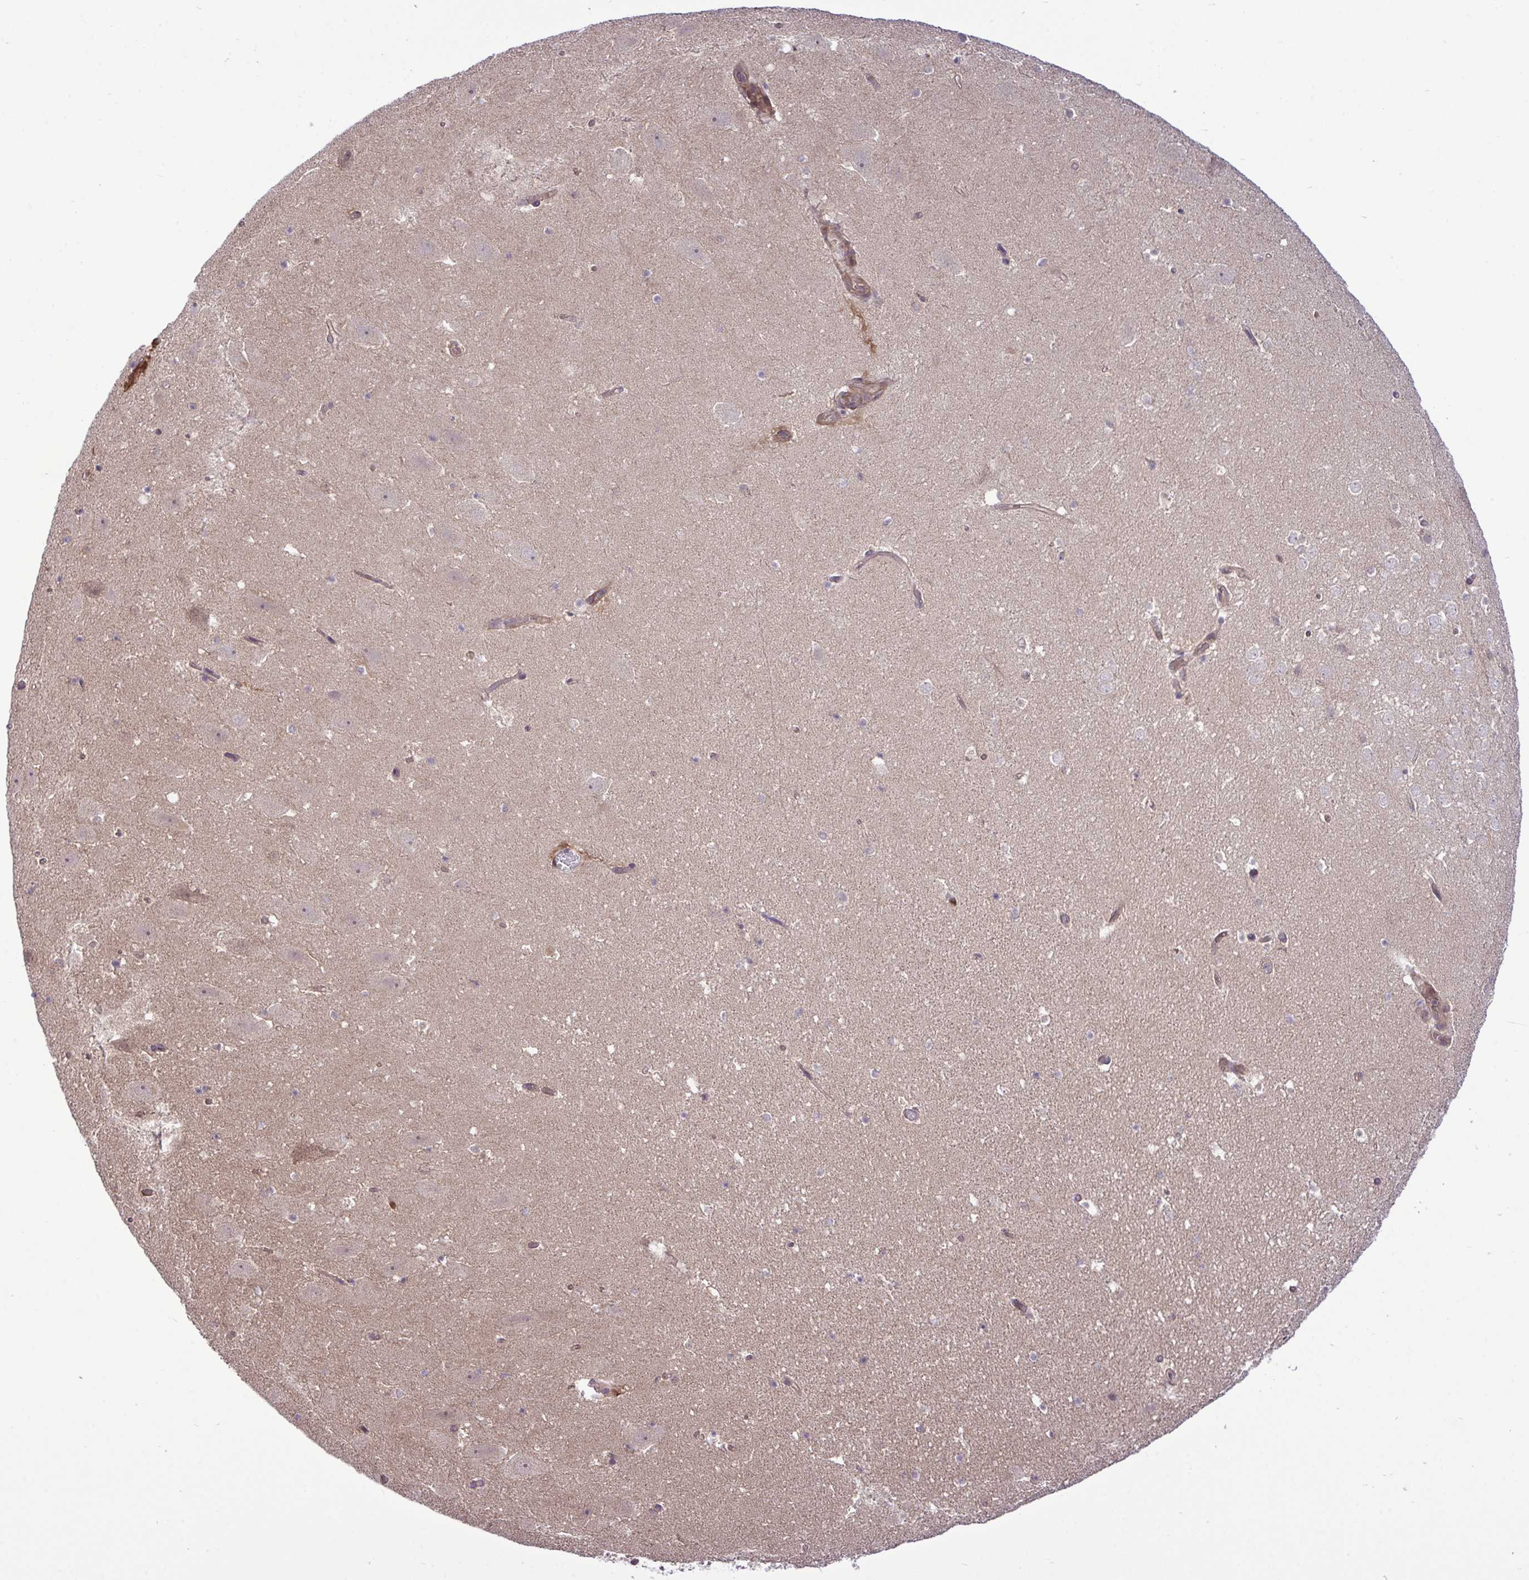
{"staining": {"intensity": "negative", "quantity": "none", "location": "none"}, "tissue": "hippocampus", "cell_type": "Glial cells", "image_type": "normal", "snomed": [{"axis": "morphology", "description": "Normal tissue, NOS"}, {"axis": "topography", "description": "Hippocampus"}], "caption": "The immunohistochemistry histopathology image has no significant staining in glial cells of hippocampus.", "gene": "CMPK1", "patient": {"sex": "female", "age": 42}}